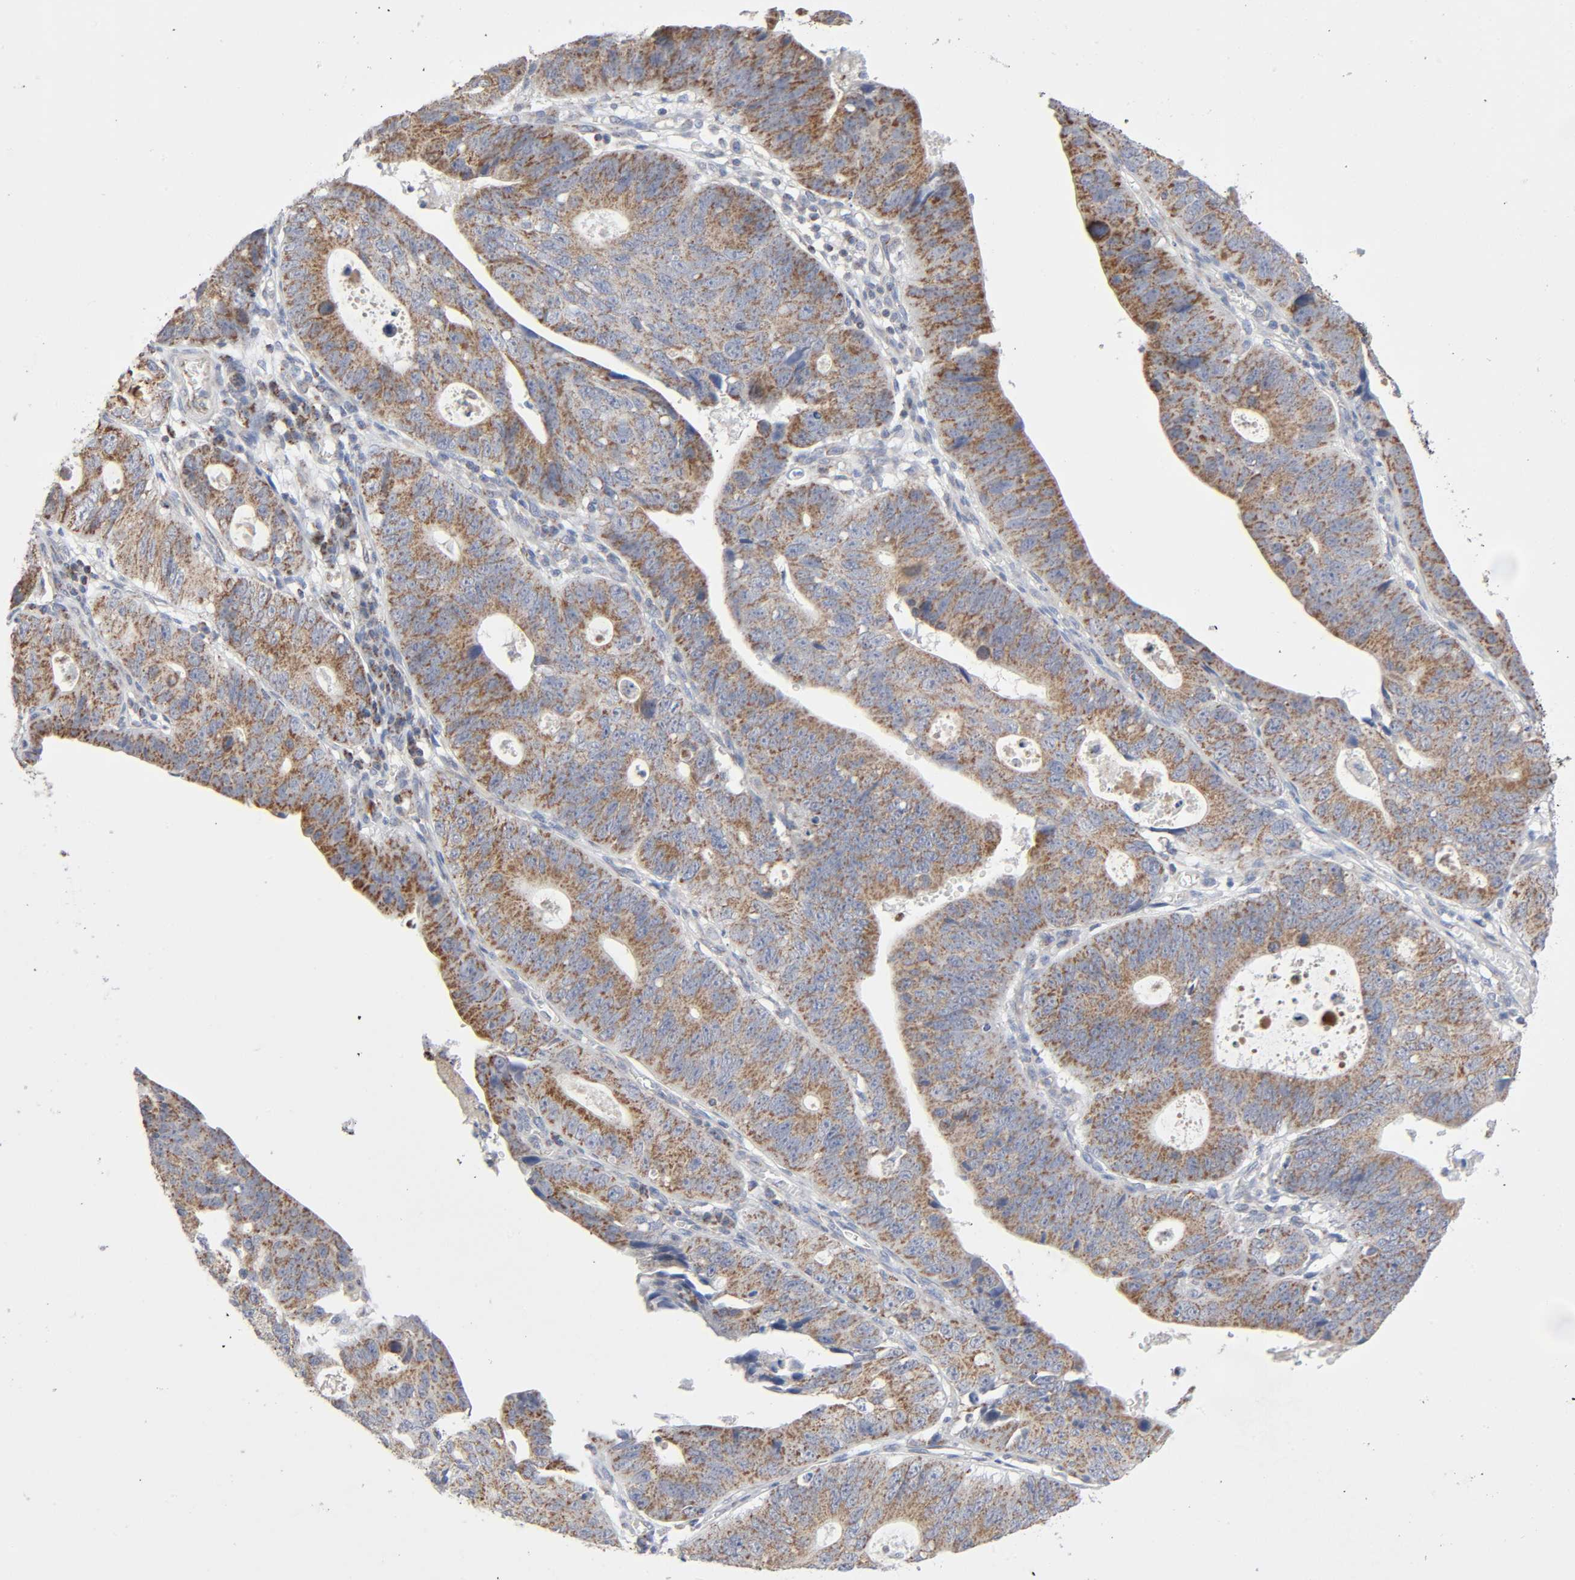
{"staining": {"intensity": "moderate", "quantity": ">75%", "location": "cytoplasmic/membranous"}, "tissue": "stomach cancer", "cell_type": "Tumor cells", "image_type": "cancer", "snomed": [{"axis": "morphology", "description": "Adenocarcinoma, NOS"}, {"axis": "topography", "description": "Stomach"}], "caption": "This is a photomicrograph of immunohistochemistry staining of stomach cancer (adenocarcinoma), which shows moderate expression in the cytoplasmic/membranous of tumor cells.", "gene": "SYT16", "patient": {"sex": "male", "age": 59}}